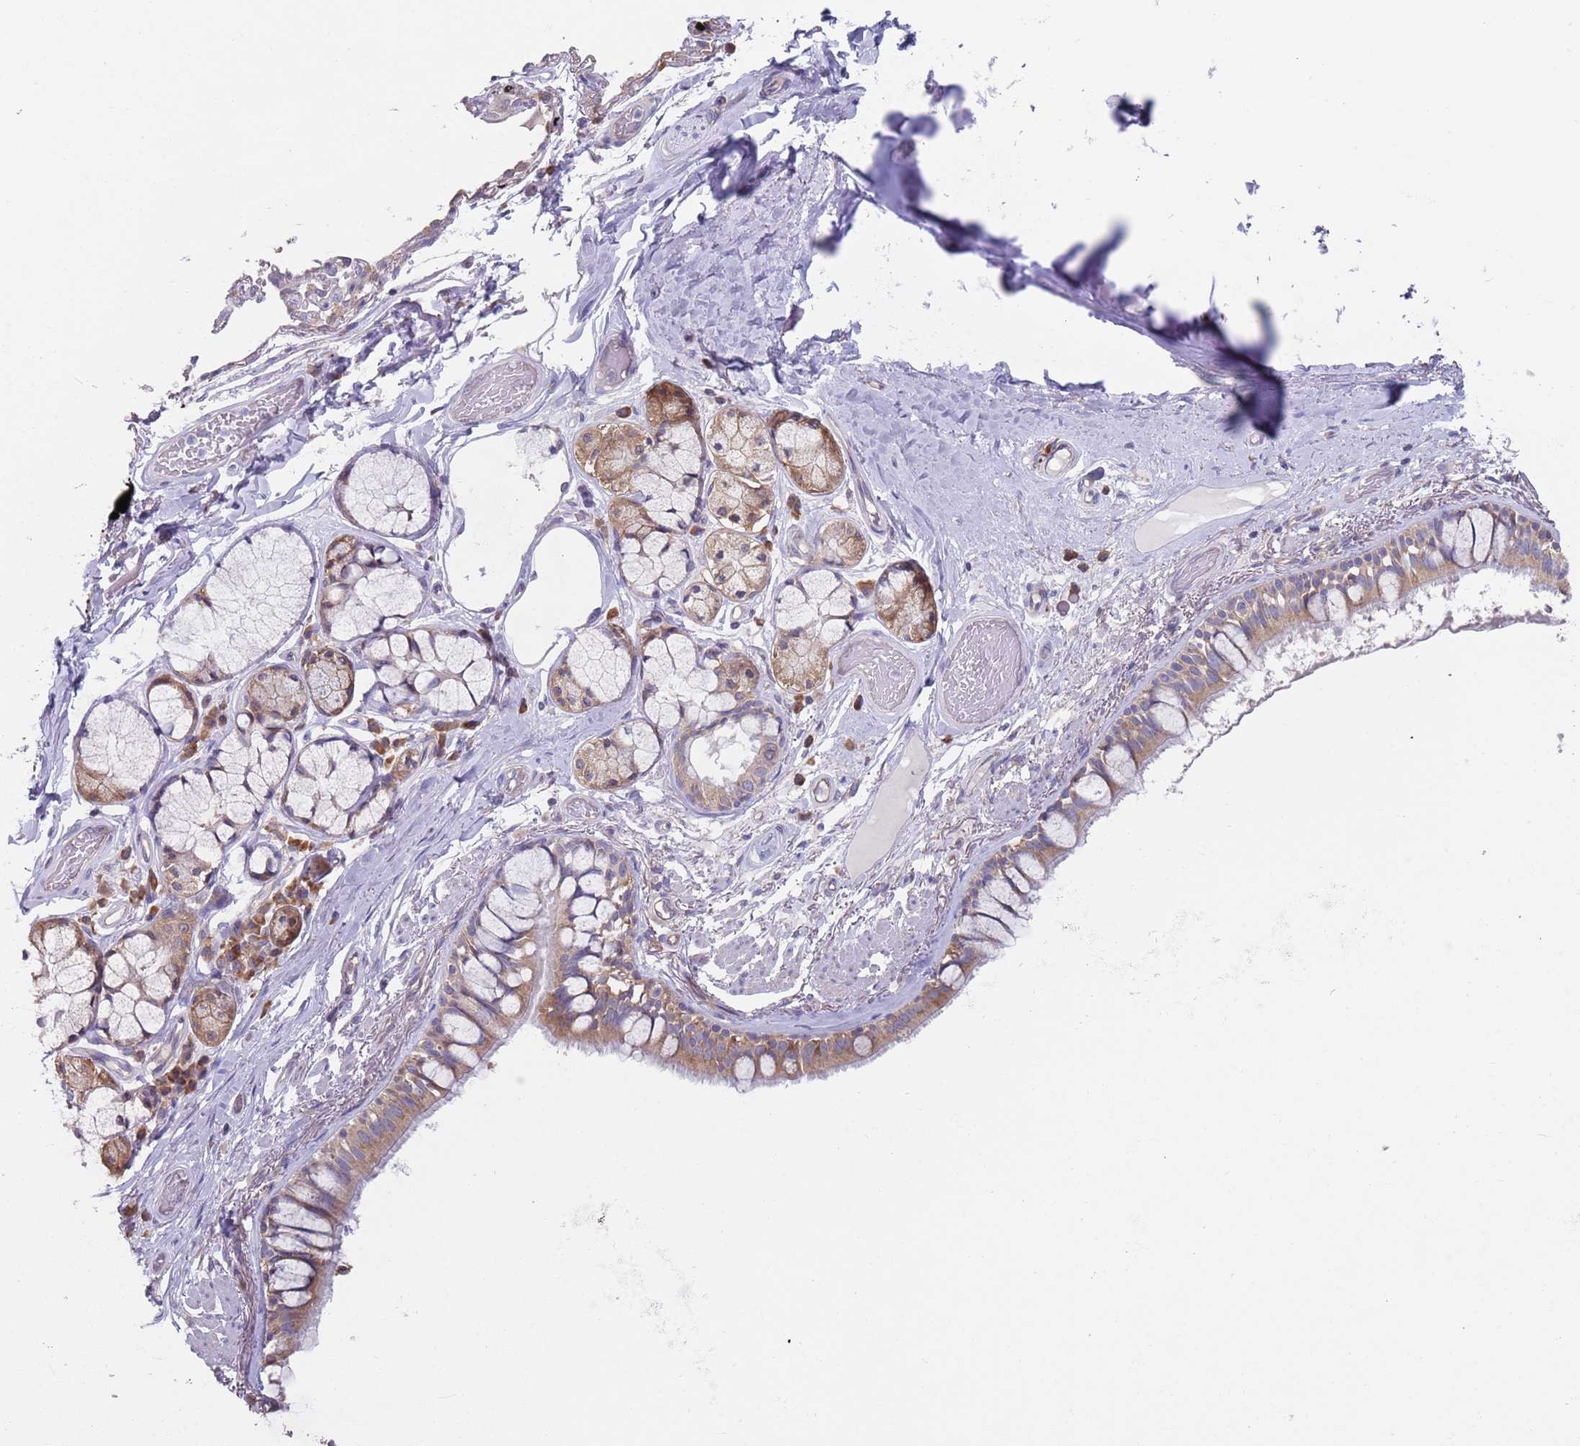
{"staining": {"intensity": "moderate", "quantity": ">75%", "location": "cytoplasmic/membranous"}, "tissue": "bronchus", "cell_type": "Respiratory epithelial cells", "image_type": "normal", "snomed": [{"axis": "morphology", "description": "Normal tissue, NOS"}, {"axis": "topography", "description": "Bronchus"}], "caption": "Bronchus stained with a brown dye displays moderate cytoplasmic/membranous positive expression in approximately >75% of respiratory epithelial cells.", "gene": "RPL17", "patient": {"sex": "male", "age": 70}}